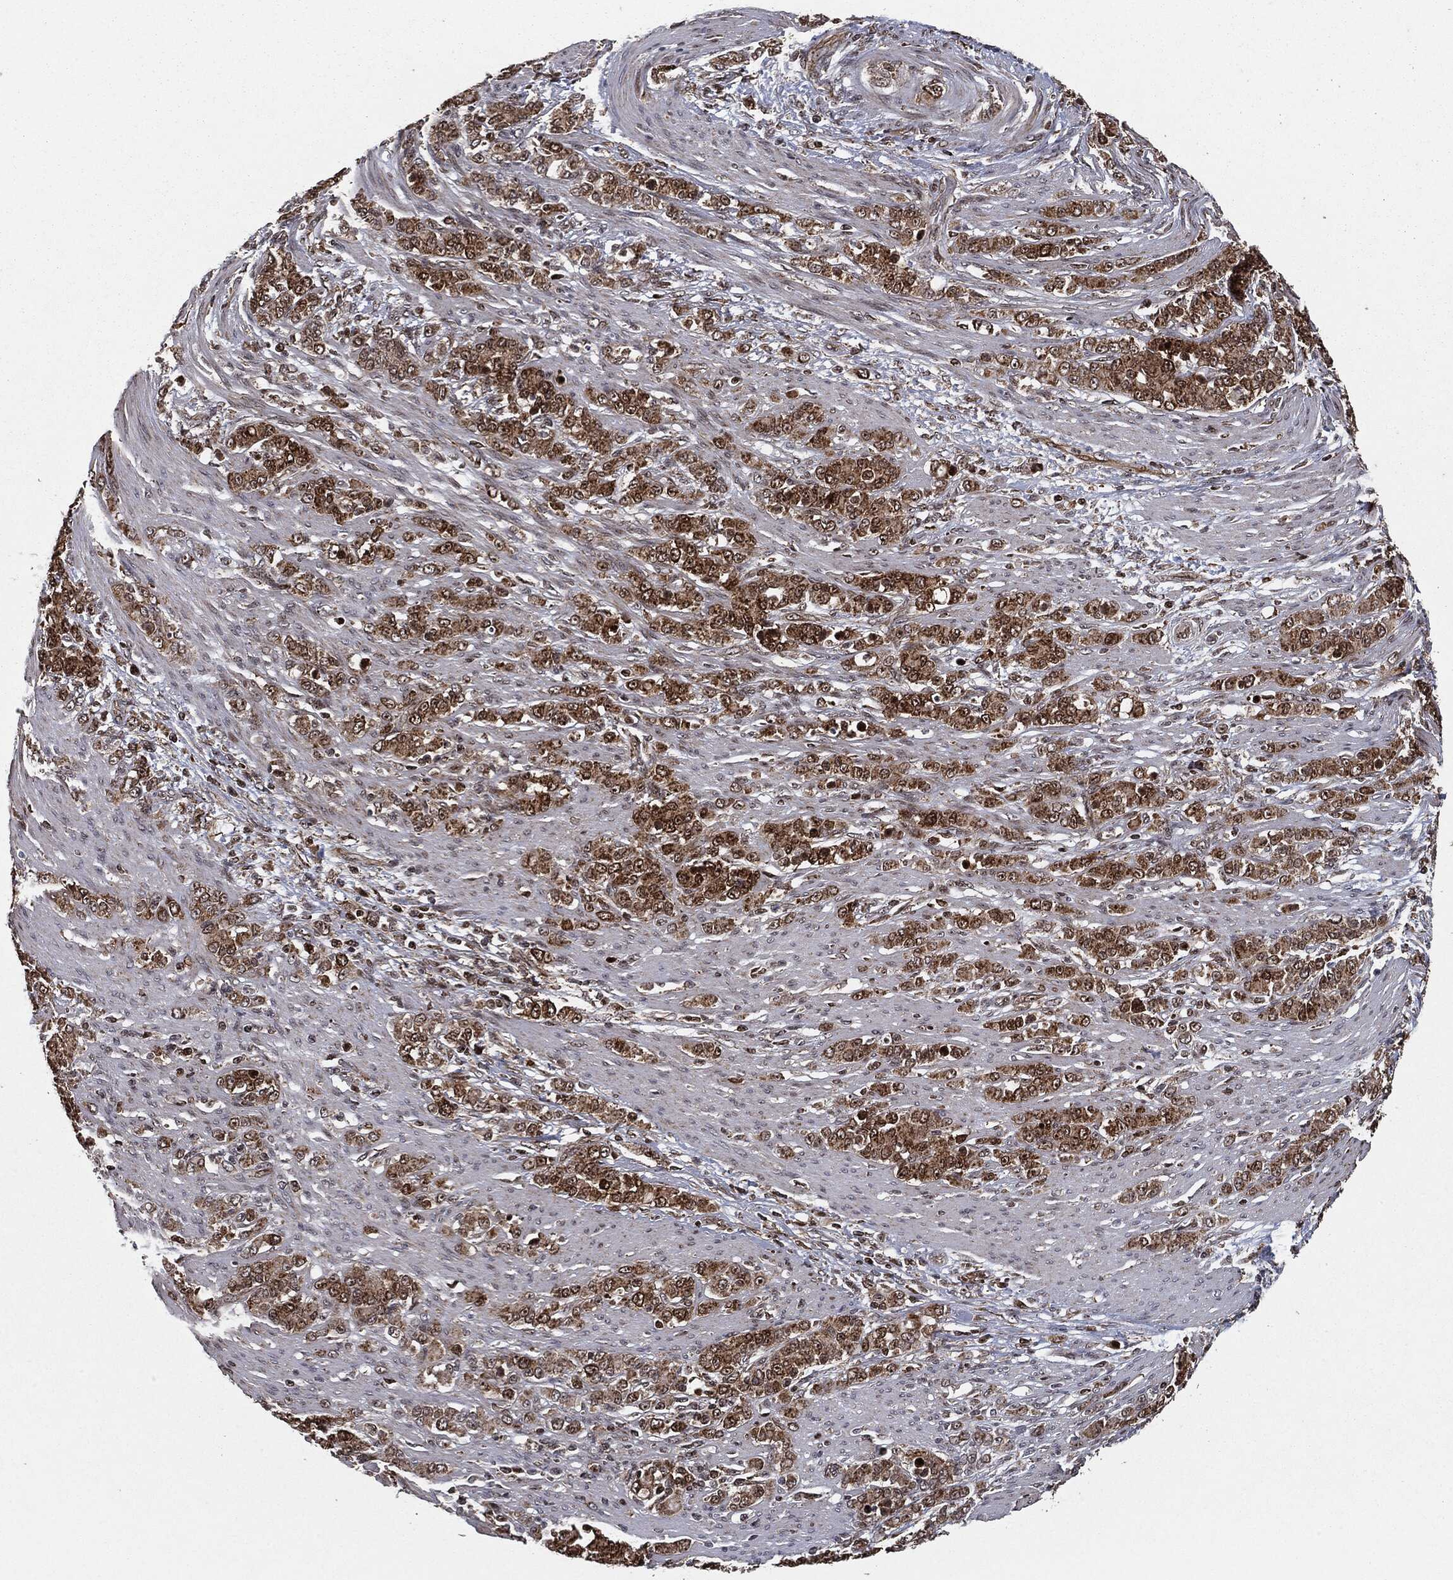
{"staining": {"intensity": "strong", "quantity": ">75%", "location": "cytoplasmic/membranous"}, "tissue": "stomach cancer", "cell_type": "Tumor cells", "image_type": "cancer", "snomed": [{"axis": "morphology", "description": "Normal tissue, NOS"}, {"axis": "morphology", "description": "Adenocarcinoma, NOS"}, {"axis": "topography", "description": "Stomach"}], "caption": "Immunohistochemistry micrograph of neoplastic tissue: stomach cancer (adenocarcinoma) stained using IHC demonstrates high levels of strong protein expression localized specifically in the cytoplasmic/membranous of tumor cells, appearing as a cytoplasmic/membranous brown color.", "gene": "CHCHD2", "patient": {"sex": "female", "age": 79}}